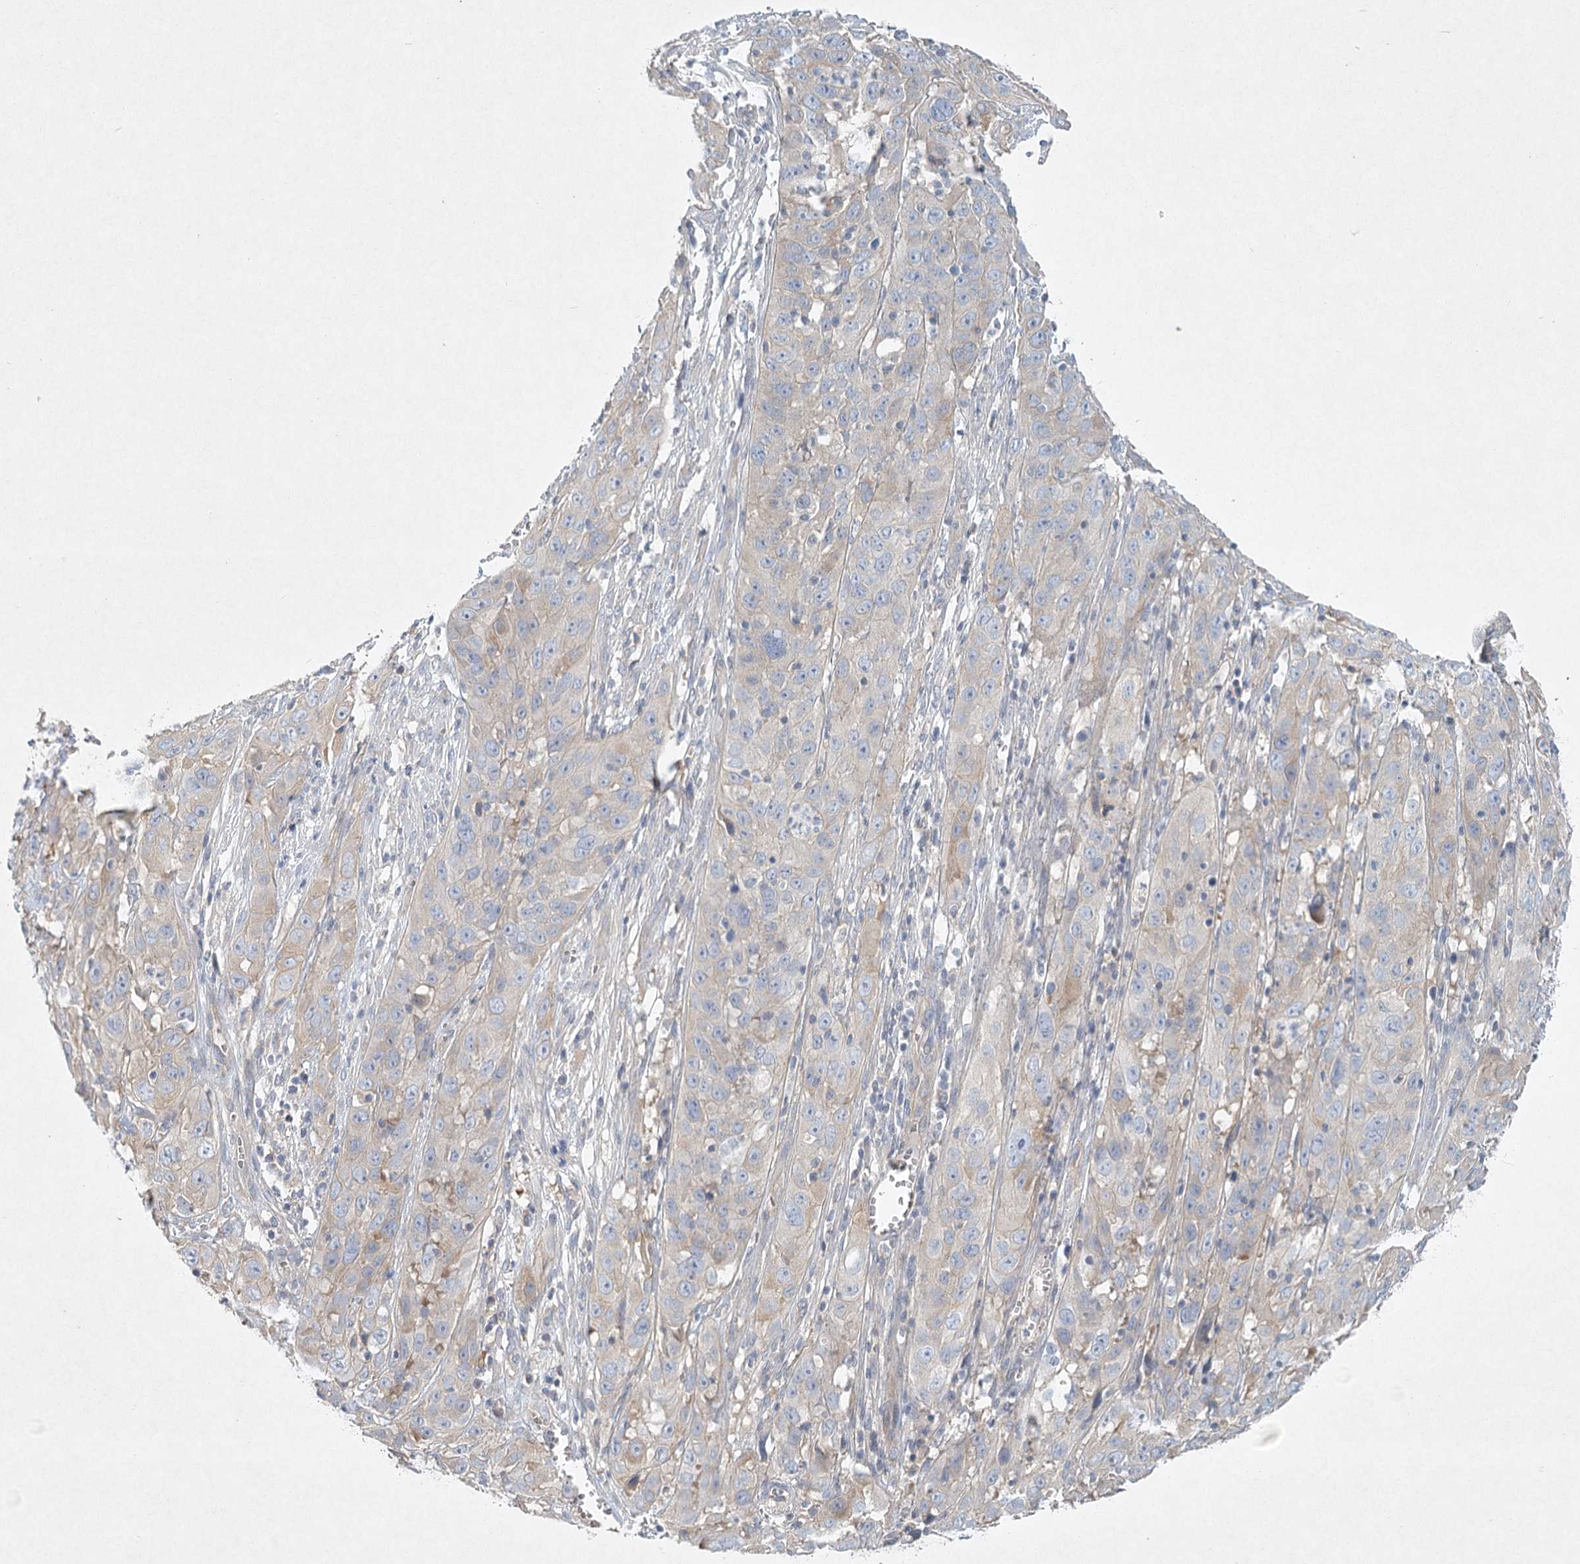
{"staining": {"intensity": "weak", "quantity": "25%-75%", "location": "cytoplasmic/membranous"}, "tissue": "cervical cancer", "cell_type": "Tumor cells", "image_type": "cancer", "snomed": [{"axis": "morphology", "description": "Squamous cell carcinoma, NOS"}, {"axis": "topography", "description": "Cervix"}], "caption": "High-magnification brightfield microscopy of cervical cancer stained with DAB (brown) and counterstained with hematoxylin (blue). tumor cells exhibit weak cytoplasmic/membranous positivity is present in approximately25%-75% of cells.", "gene": "DNMBP", "patient": {"sex": "female", "age": 32}}